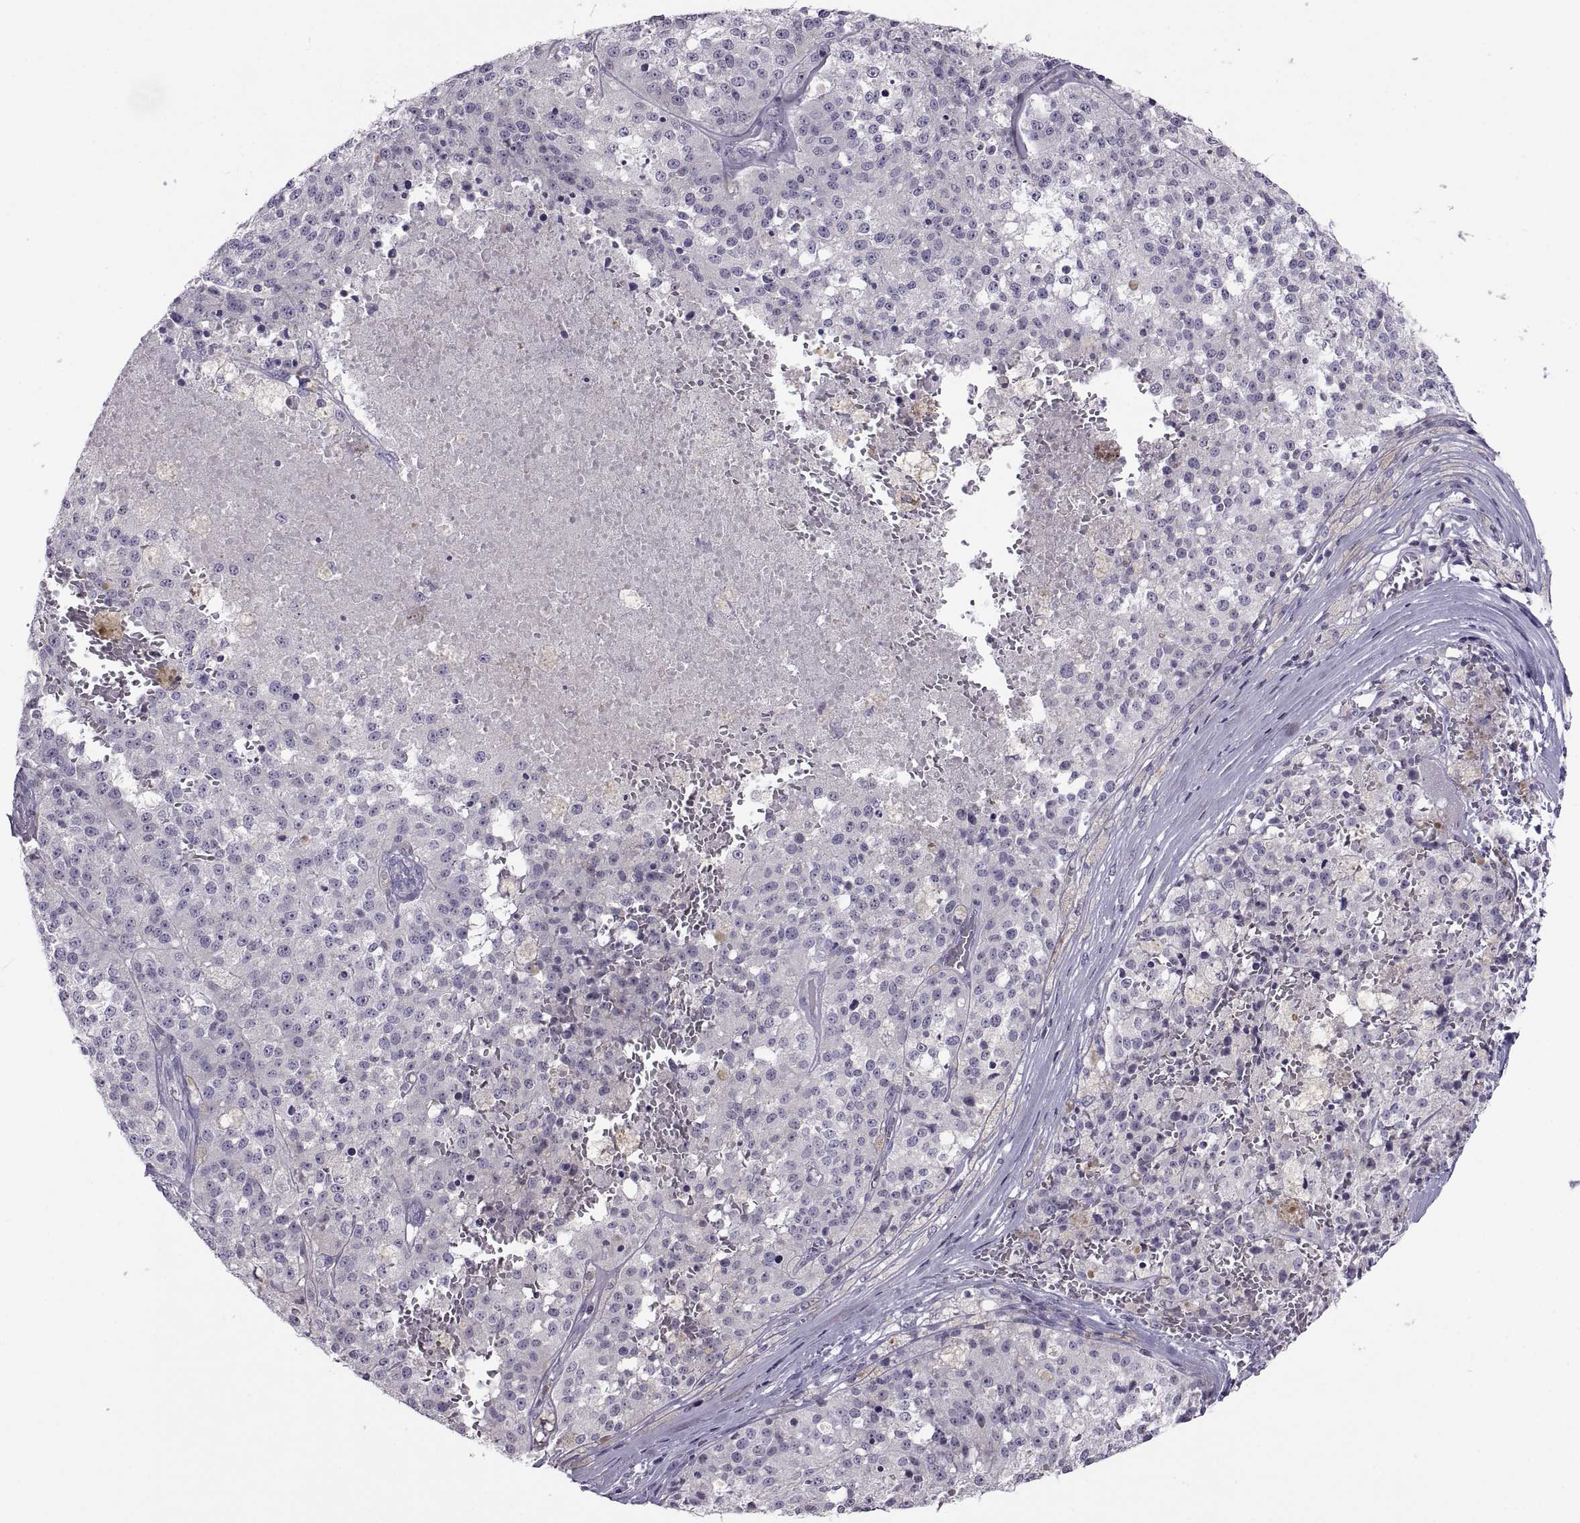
{"staining": {"intensity": "negative", "quantity": "none", "location": "none"}, "tissue": "melanoma", "cell_type": "Tumor cells", "image_type": "cancer", "snomed": [{"axis": "morphology", "description": "Malignant melanoma, Metastatic site"}, {"axis": "topography", "description": "Lymph node"}], "caption": "The immunohistochemistry (IHC) image has no significant expression in tumor cells of malignant melanoma (metastatic site) tissue. (Stains: DAB immunohistochemistry with hematoxylin counter stain, Microscopy: brightfield microscopy at high magnification).", "gene": "TTC21A", "patient": {"sex": "female", "age": 64}}